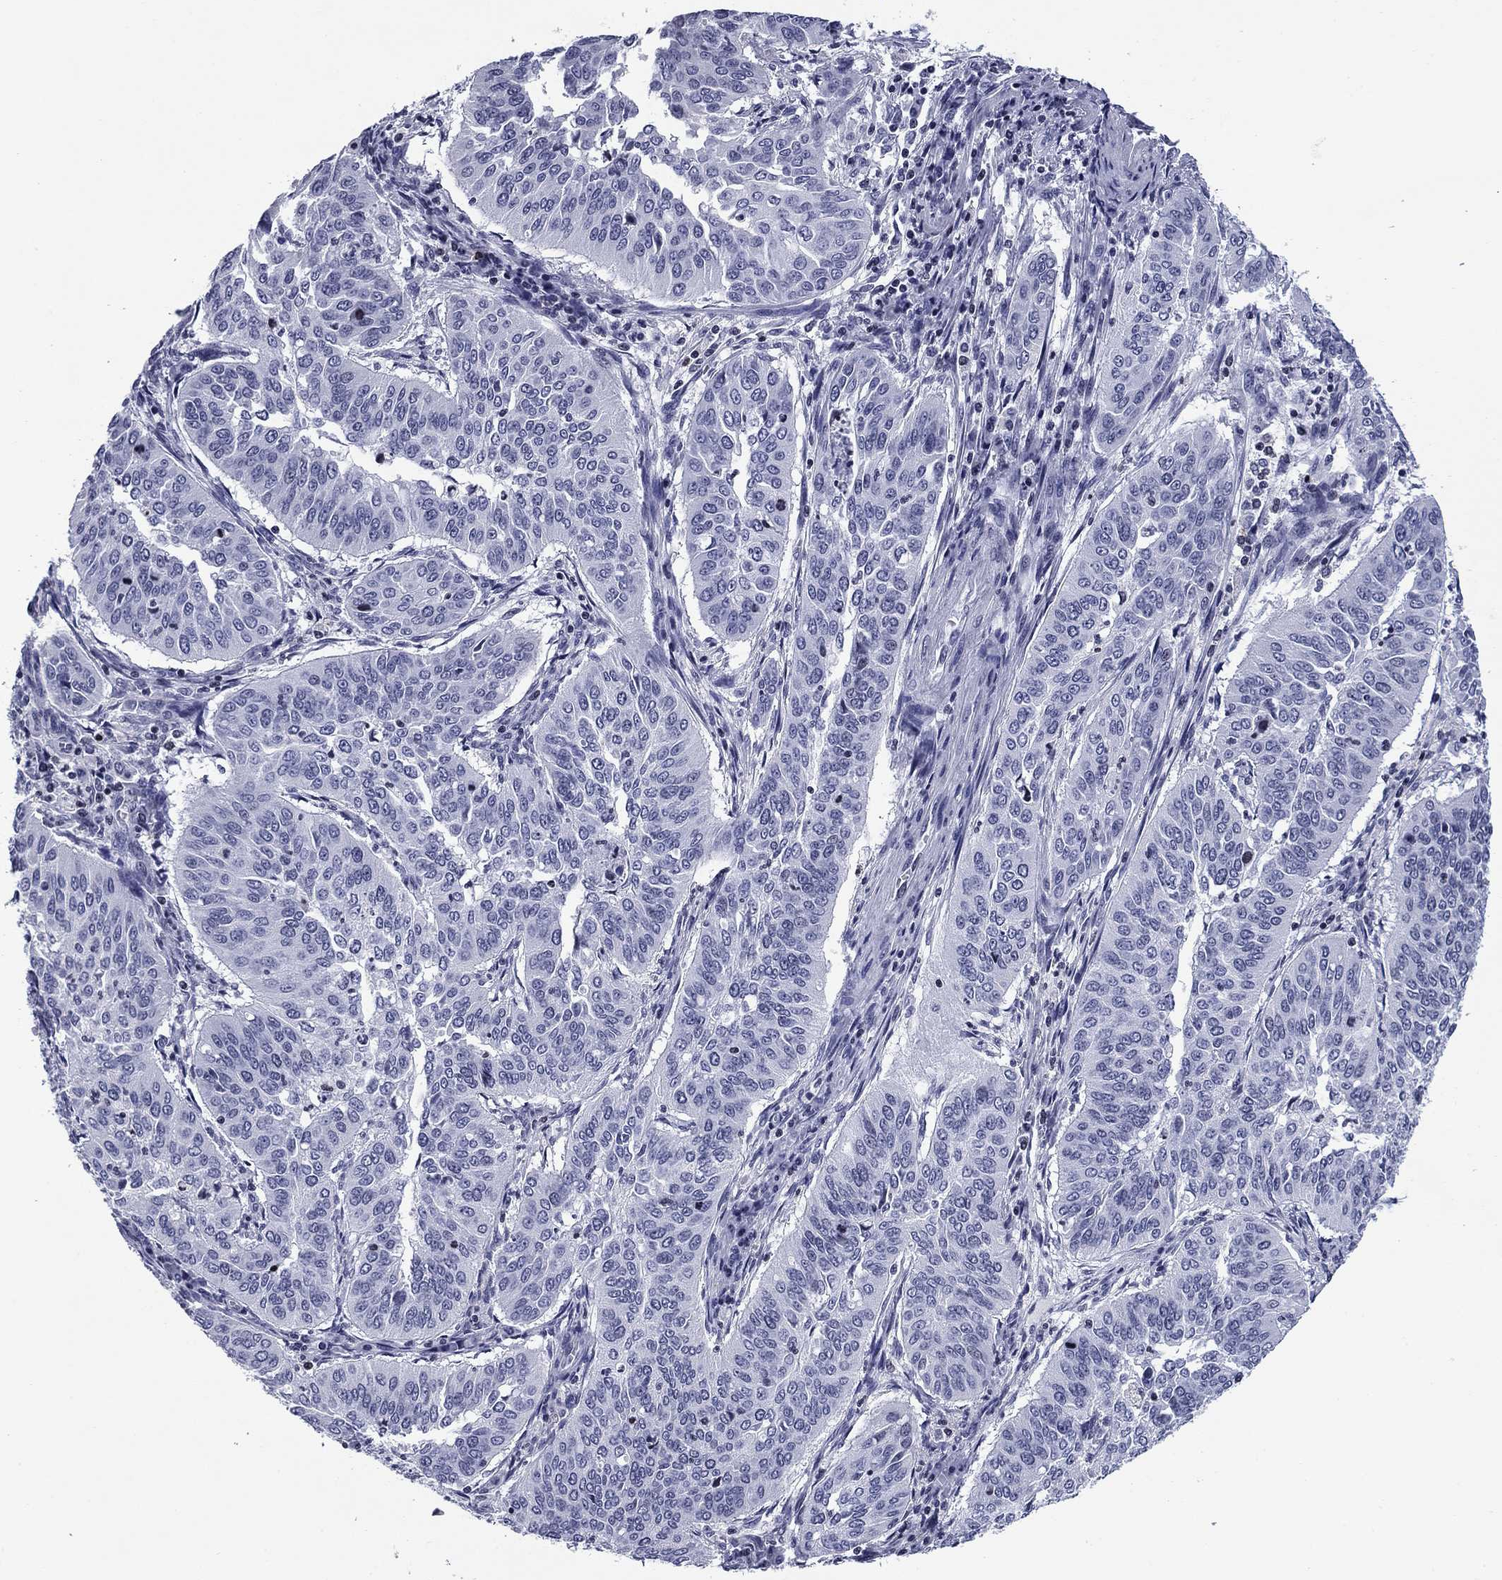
{"staining": {"intensity": "negative", "quantity": "none", "location": "none"}, "tissue": "cervical cancer", "cell_type": "Tumor cells", "image_type": "cancer", "snomed": [{"axis": "morphology", "description": "Normal tissue, NOS"}, {"axis": "morphology", "description": "Squamous cell carcinoma, NOS"}, {"axis": "topography", "description": "Cervix"}], "caption": "Tumor cells show no significant positivity in cervical cancer (squamous cell carcinoma). Nuclei are stained in blue.", "gene": "CCDC144A", "patient": {"sex": "female", "age": 39}}